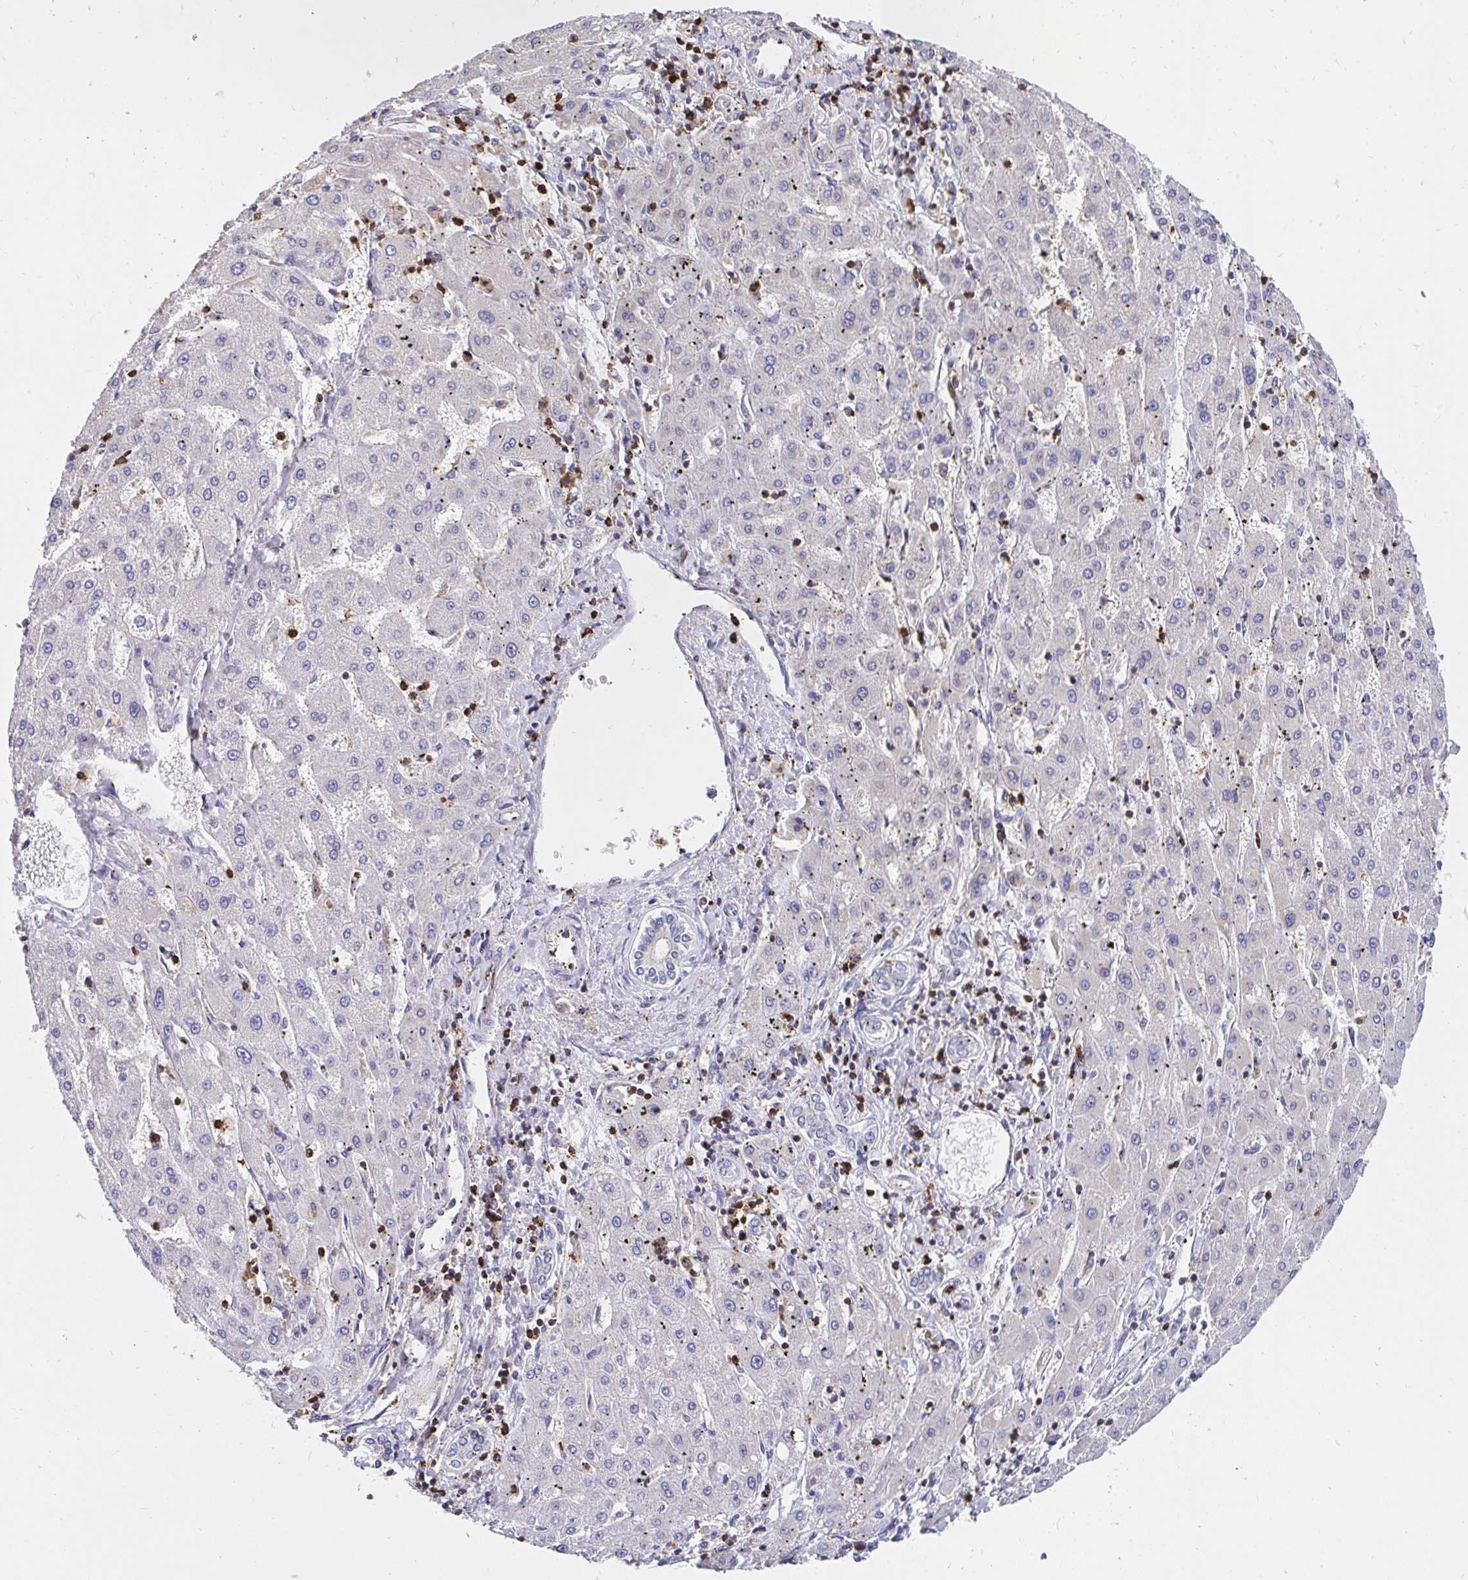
{"staining": {"intensity": "negative", "quantity": "none", "location": "none"}, "tissue": "liver cancer", "cell_type": "Tumor cells", "image_type": "cancer", "snomed": [{"axis": "morphology", "description": "Carcinoma, Hepatocellular, NOS"}, {"axis": "topography", "description": "Liver"}], "caption": "Image shows no protein positivity in tumor cells of liver cancer (hepatocellular carcinoma) tissue.", "gene": "CFL1", "patient": {"sex": "male", "age": 72}}